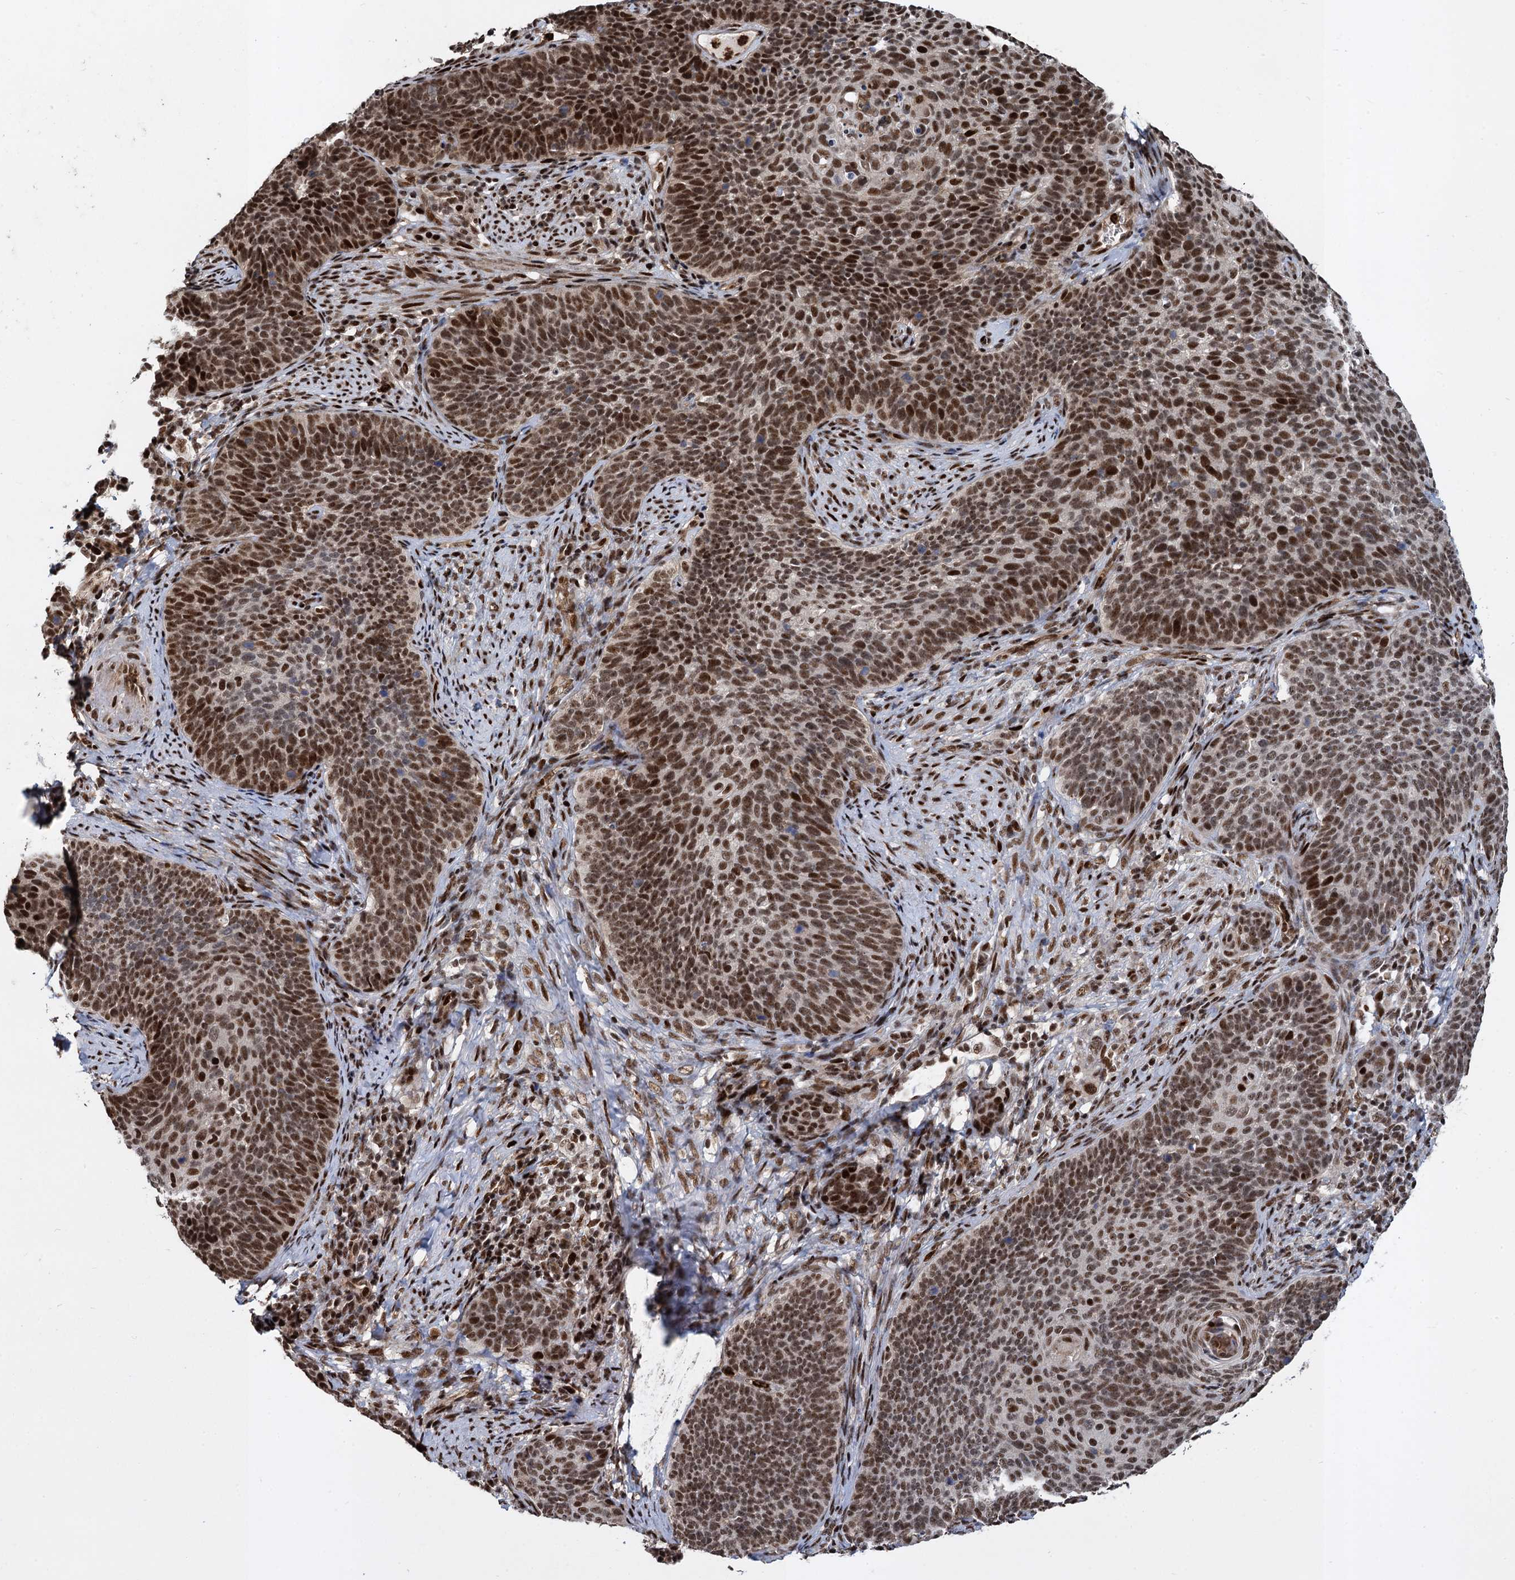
{"staining": {"intensity": "strong", "quantity": ">75%", "location": "nuclear"}, "tissue": "cervical cancer", "cell_type": "Tumor cells", "image_type": "cancer", "snomed": [{"axis": "morphology", "description": "Normal tissue, NOS"}, {"axis": "morphology", "description": "Squamous cell carcinoma, NOS"}, {"axis": "topography", "description": "Cervix"}], "caption": "About >75% of tumor cells in squamous cell carcinoma (cervical) show strong nuclear protein expression as visualized by brown immunohistochemical staining.", "gene": "ANKRD49", "patient": {"sex": "female", "age": 39}}